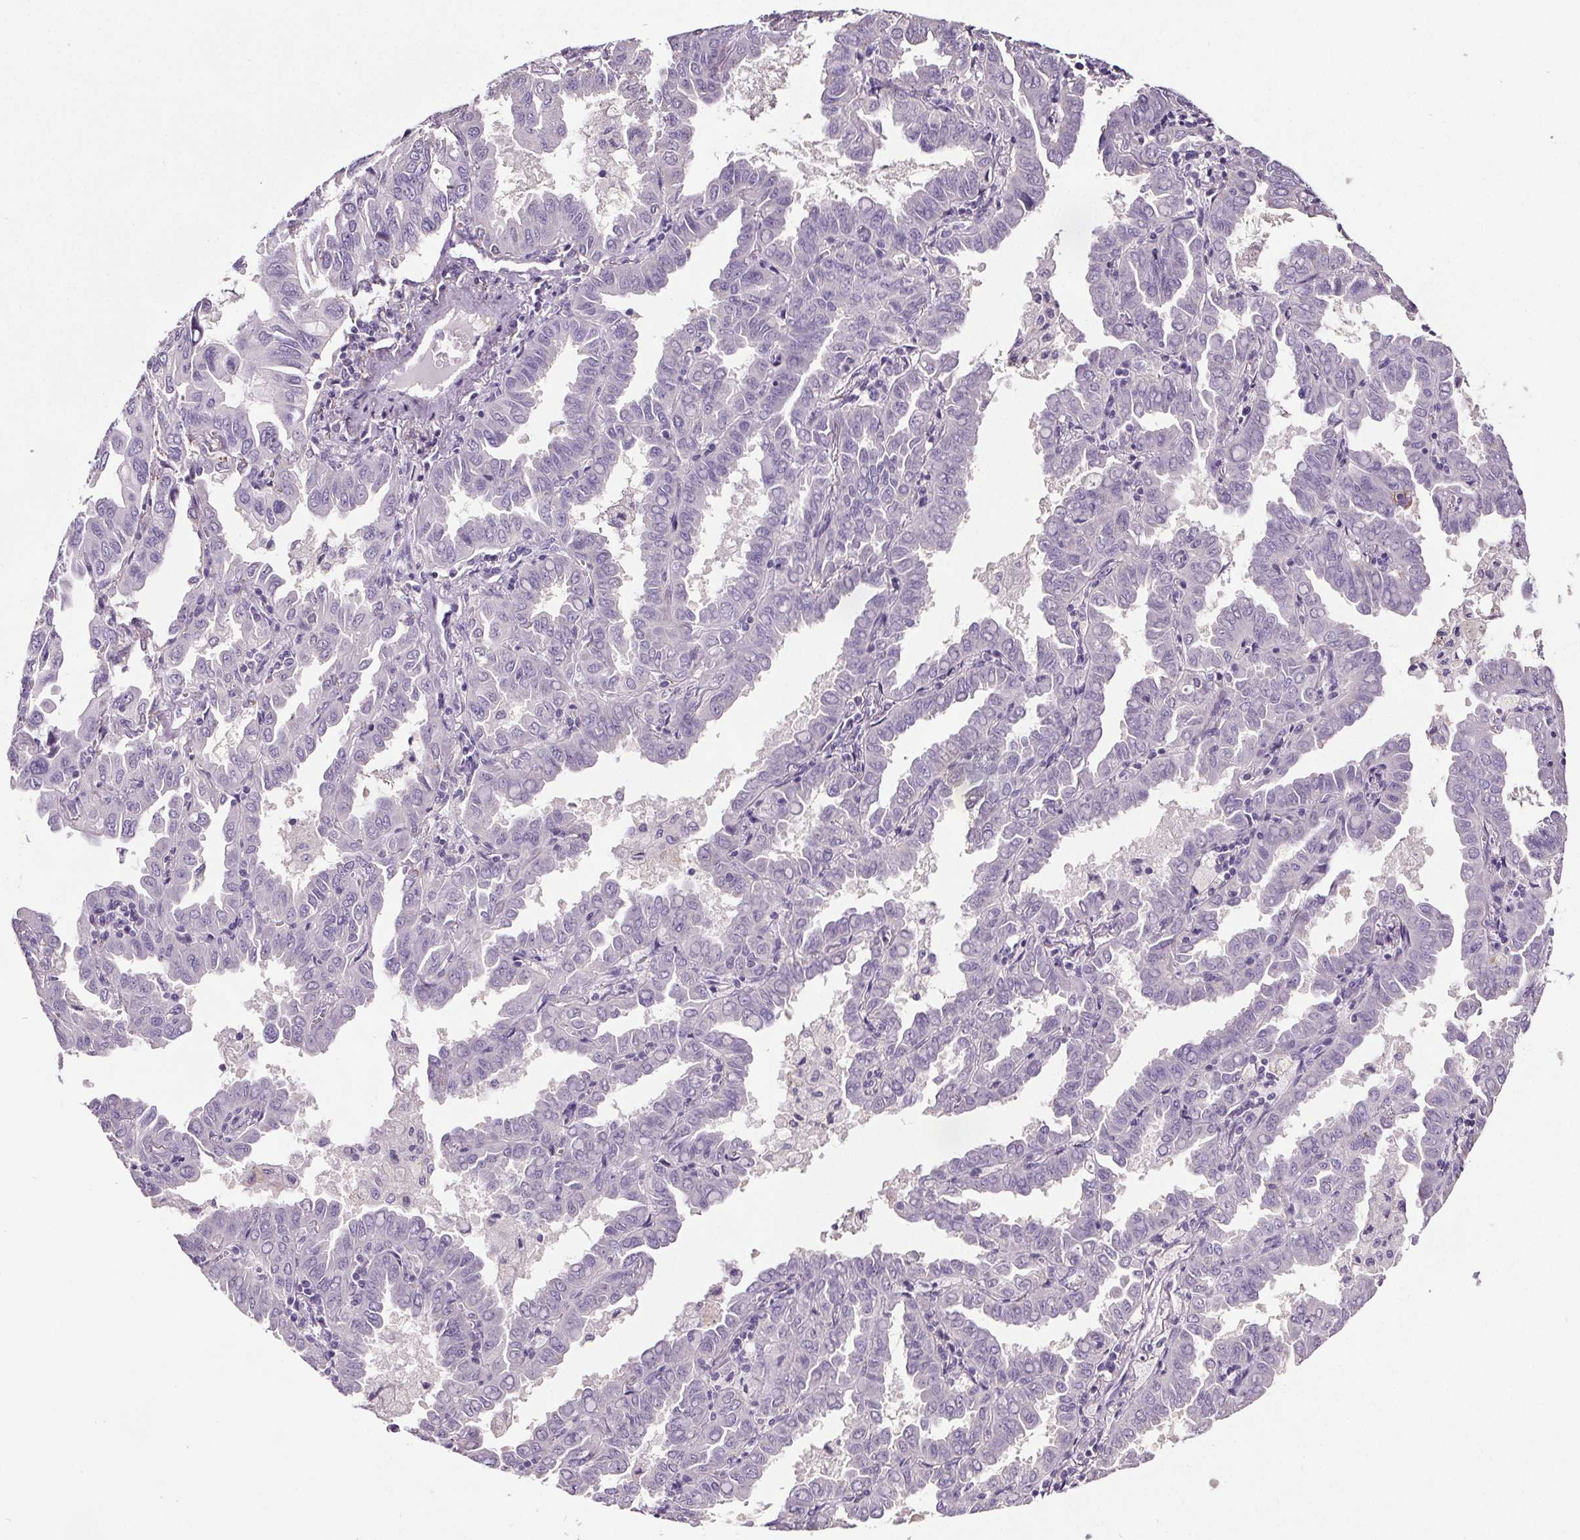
{"staining": {"intensity": "negative", "quantity": "none", "location": "none"}, "tissue": "lung cancer", "cell_type": "Tumor cells", "image_type": "cancer", "snomed": [{"axis": "morphology", "description": "Adenocarcinoma, NOS"}, {"axis": "topography", "description": "Lung"}], "caption": "Adenocarcinoma (lung) stained for a protein using IHC reveals no positivity tumor cells.", "gene": "GPIHBP1", "patient": {"sex": "male", "age": 64}}